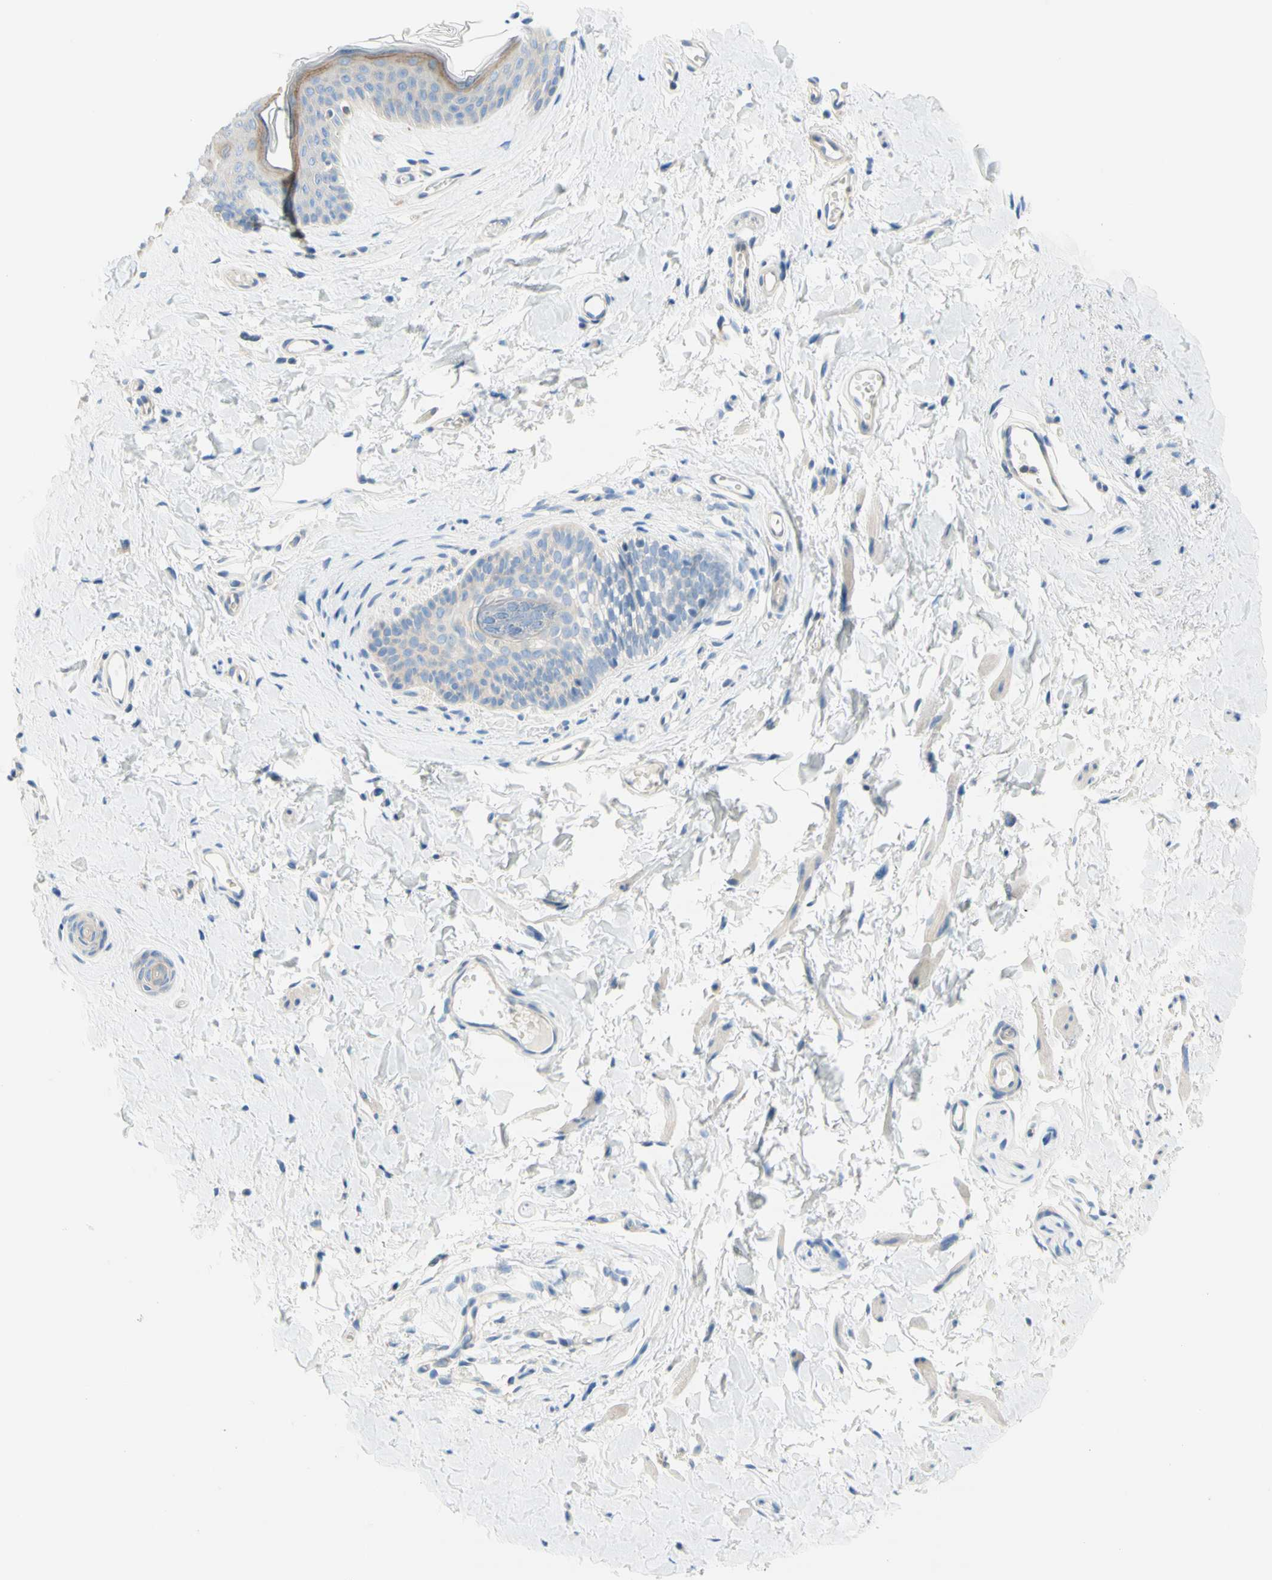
{"staining": {"intensity": "negative", "quantity": "none", "location": "none"}, "tissue": "skin", "cell_type": "Epidermal cells", "image_type": "normal", "snomed": [{"axis": "morphology", "description": "Normal tissue, NOS"}, {"axis": "morphology", "description": "Inflammation, NOS"}, {"axis": "topography", "description": "Vulva"}], "caption": "IHC micrograph of normal human skin stained for a protein (brown), which exhibits no expression in epidermal cells.", "gene": "F3", "patient": {"sex": "female", "age": 84}}